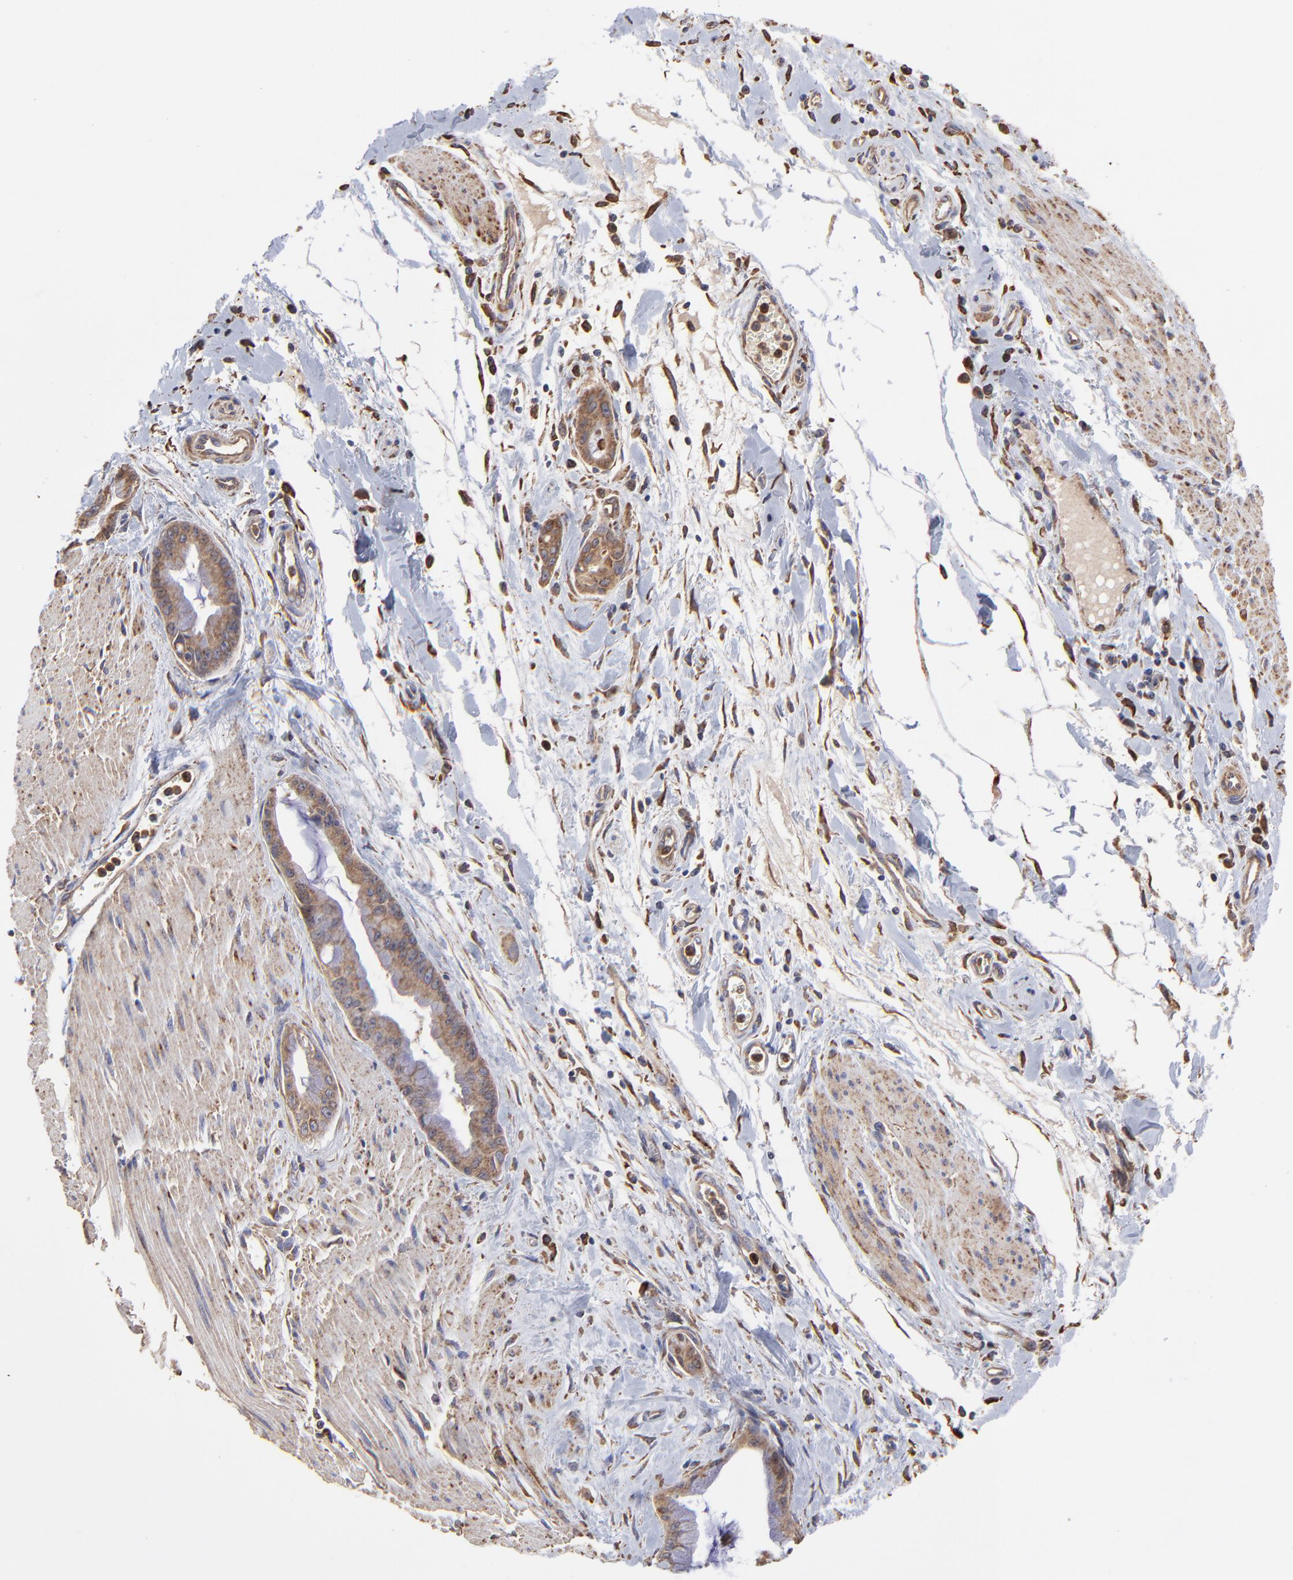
{"staining": {"intensity": "moderate", "quantity": ">75%", "location": "cytoplasmic/membranous"}, "tissue": "pancreatic cancer", "cell_type": "Tumor cells", "image_type": "cancer", "snomed": [{"axis": "morphology", "description": "Adenocarcinoma, NOS"}, {"axis": "topography", "description": "Pancreas"}], "caption": "Human pancreatic adenocarcinoma stained with a protein marker reveals moderate staining in tumor cells.", "gene": "PFKM", "patient": {"sex": "male", "age": 59}}